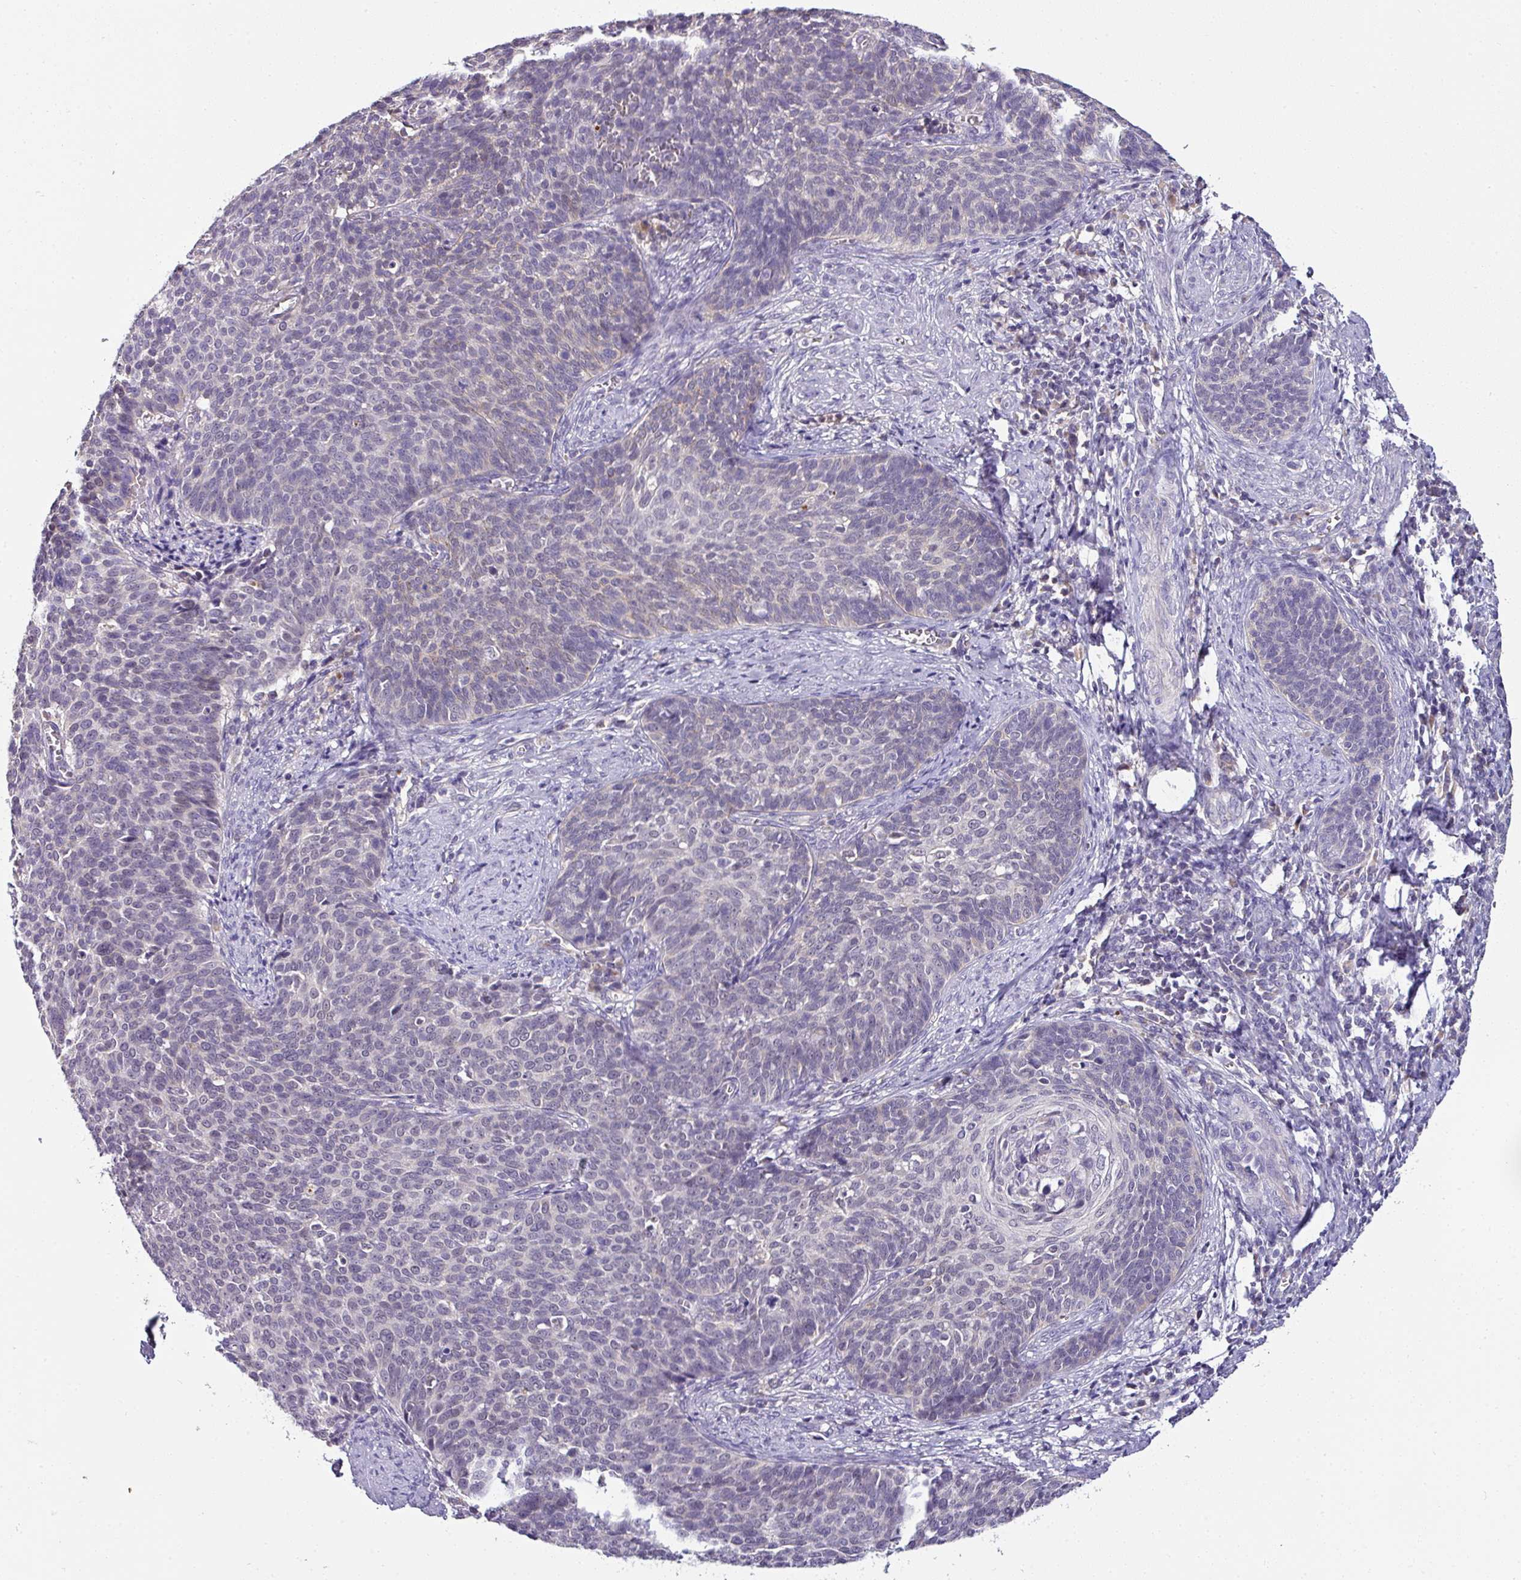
{"staining": {"intensity": "negative", "quantity": "none", "location": "none"}, "tissue": "cervical cancer", "cell_type": "Tumor cells", "image_type": "cancer", "snomed": [{"axis": "morphology", "description": "Normal tissue, NOS"}, {"axis": "morphology", "description": "Squamous cell carcinoma, NOS"}, {"axis": "topography", "description": "Cervix"}], "caption": "Photomicrograph shows no protein expression in tumor cells of squamous cell carcinoma (cervical) tissue. (DAB immunohistochemistry, high magnification).", "gene": "NAPSA", "patient": {"sex": "female", "age": 39}}